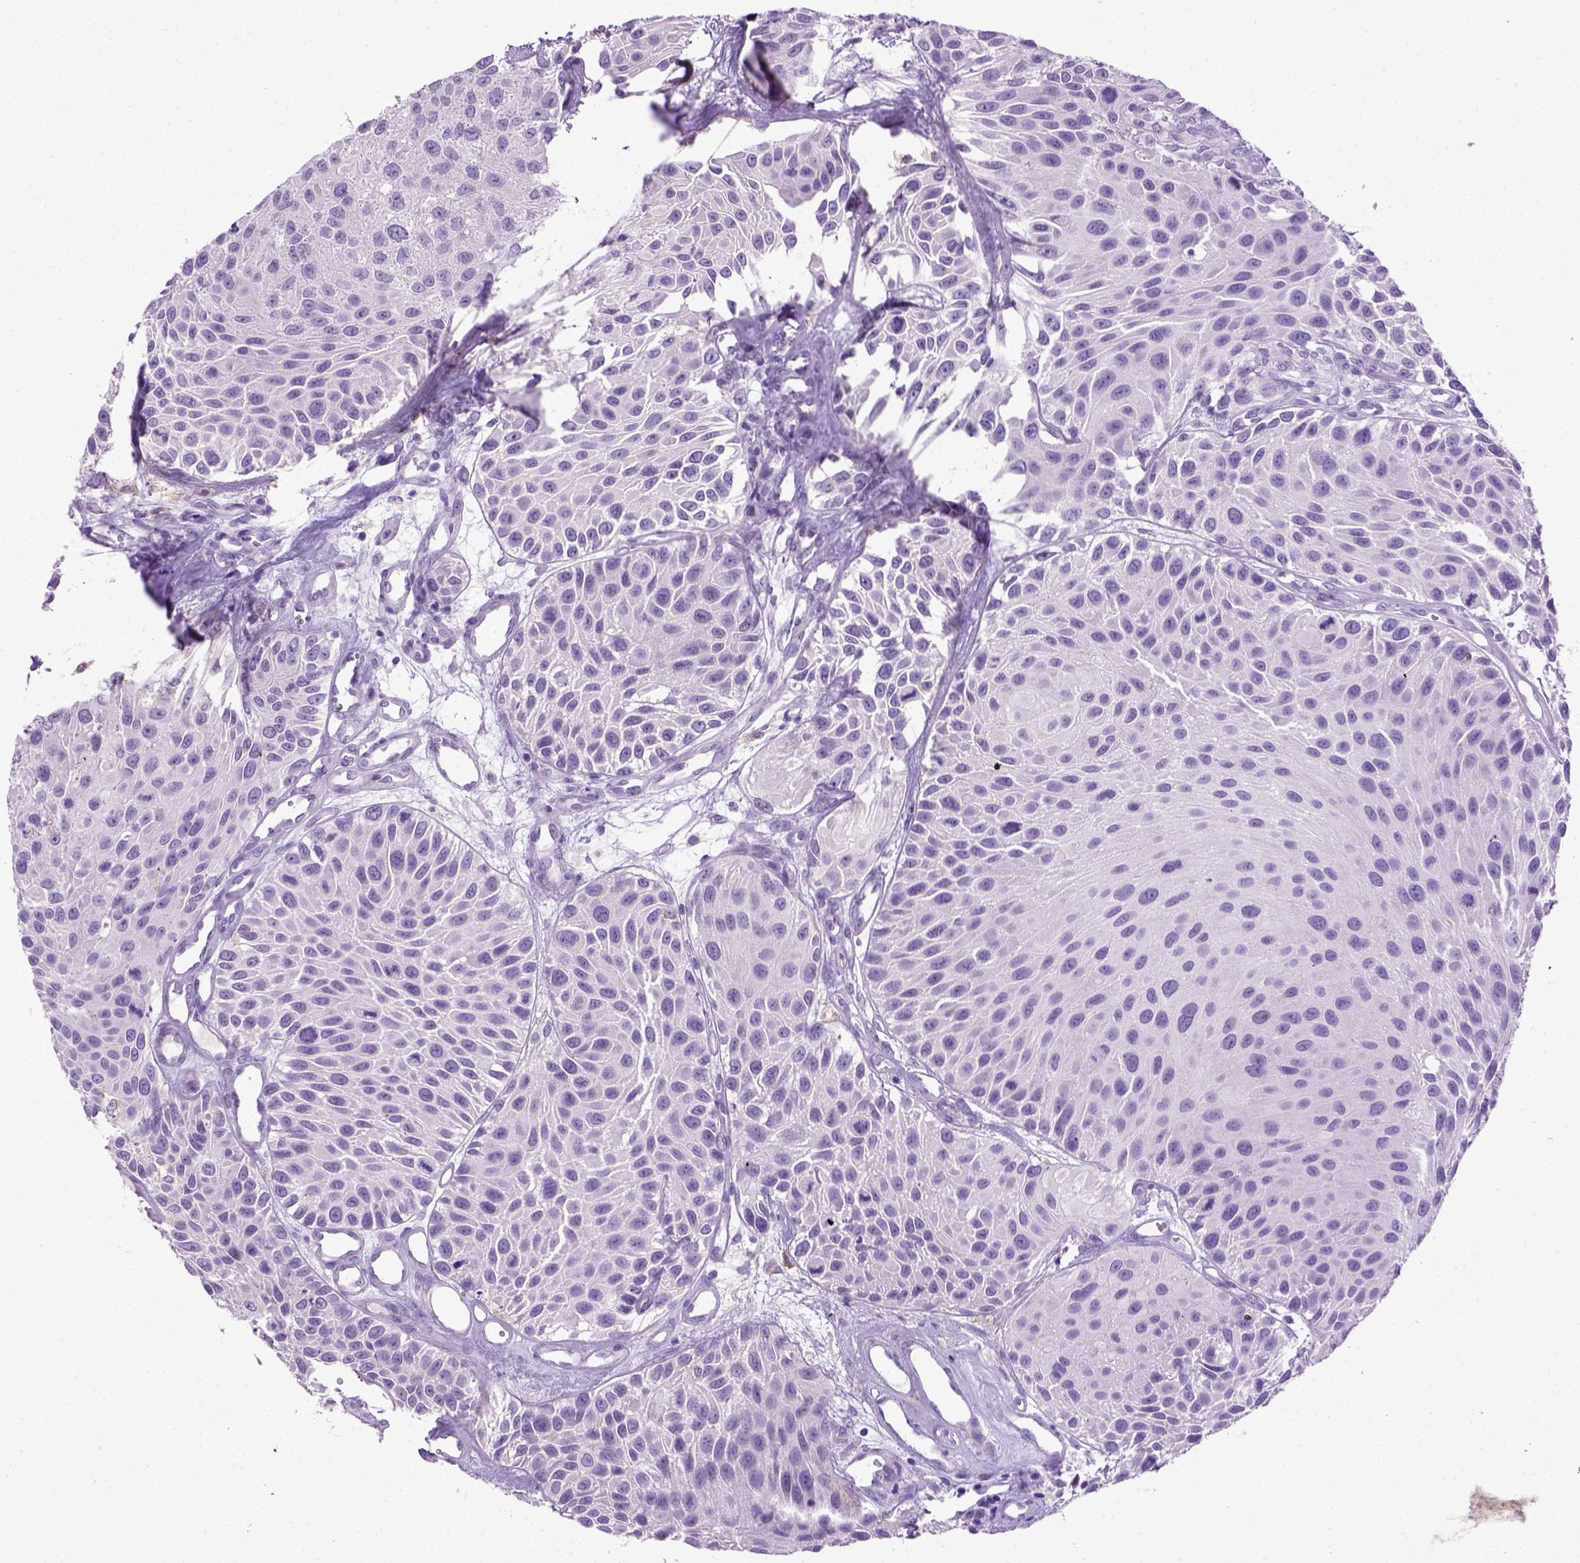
{"staining": {"intensity": "negative", "quantity": "none", "location": "none"}, "tissue": "urothelial cancer", "cell_type": "Tumor cells", "image_type": "cancer", "snomed": [{"axis": "morphology", "description": "Urothelial carcinoma, Low grade"}, {"axis": "topography", "description": "Urinary bladder"}], "caption": "The photomicrograph exhibits no significant staining in tumor cells of urothelial cancer.", "gene": "ITGAX", "patient": {"sex": "female", "age": 87}}